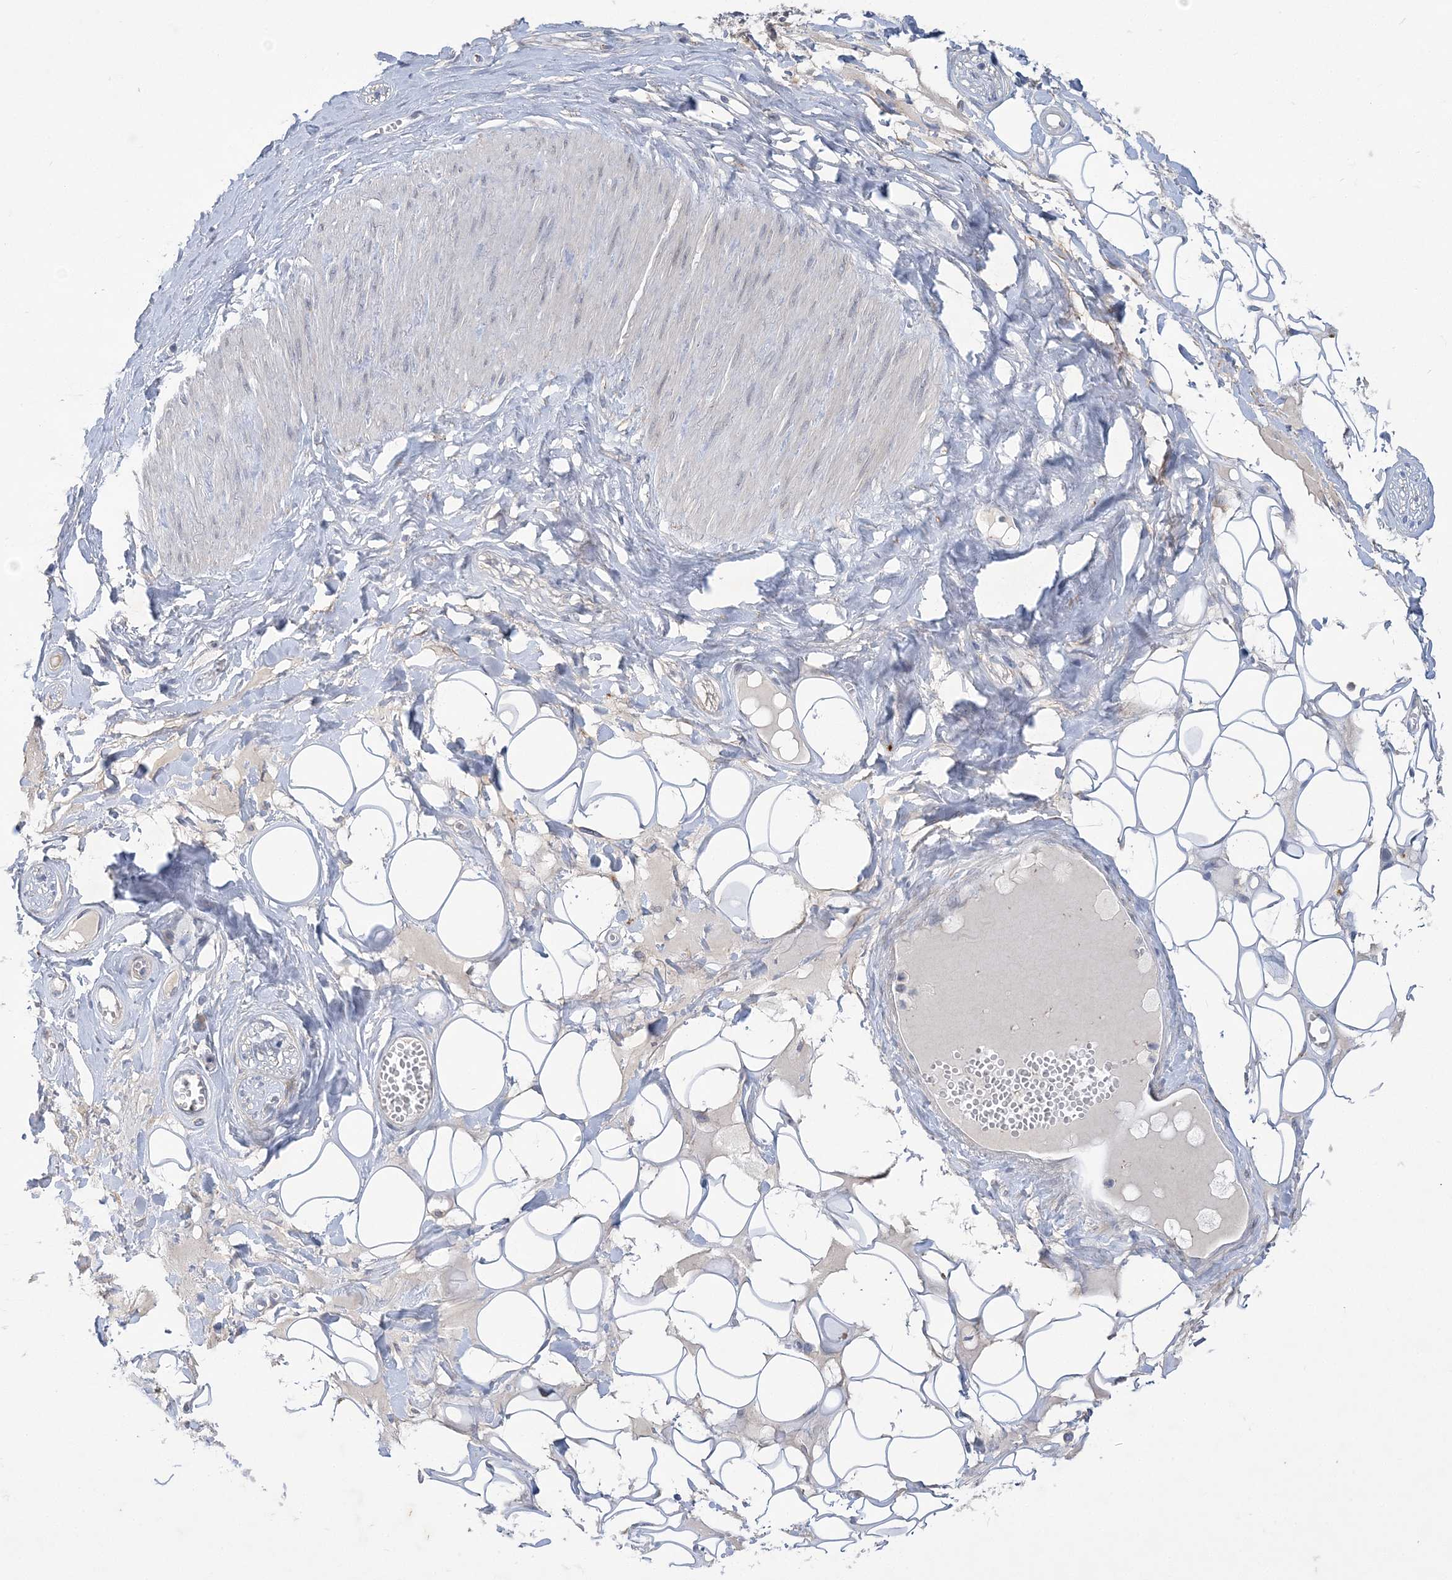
{"staining": {"intensity": "negative", "quantity": "none", "location": "none"}, "tissue": "adipose tissue", "cell_type": "Adipocytes", "image_type": "normal", "snomed": [{"axis": "morphology", "description": "Normal tissue, NOS"}, {"axis": "morphology", "description": "Inflammation, NOS"}, {"axis": "topography", "description": "Salivary gland"}, {"axis": "topography", "description": "Peripheral nerve tissue"}], "caption": "Immunohistochemical staining of normal human adipose tissue exhibits no significant positivity in adipocytes.", "gene": "ANKRD35", "patient": {"sex": "female", "age": 75}}